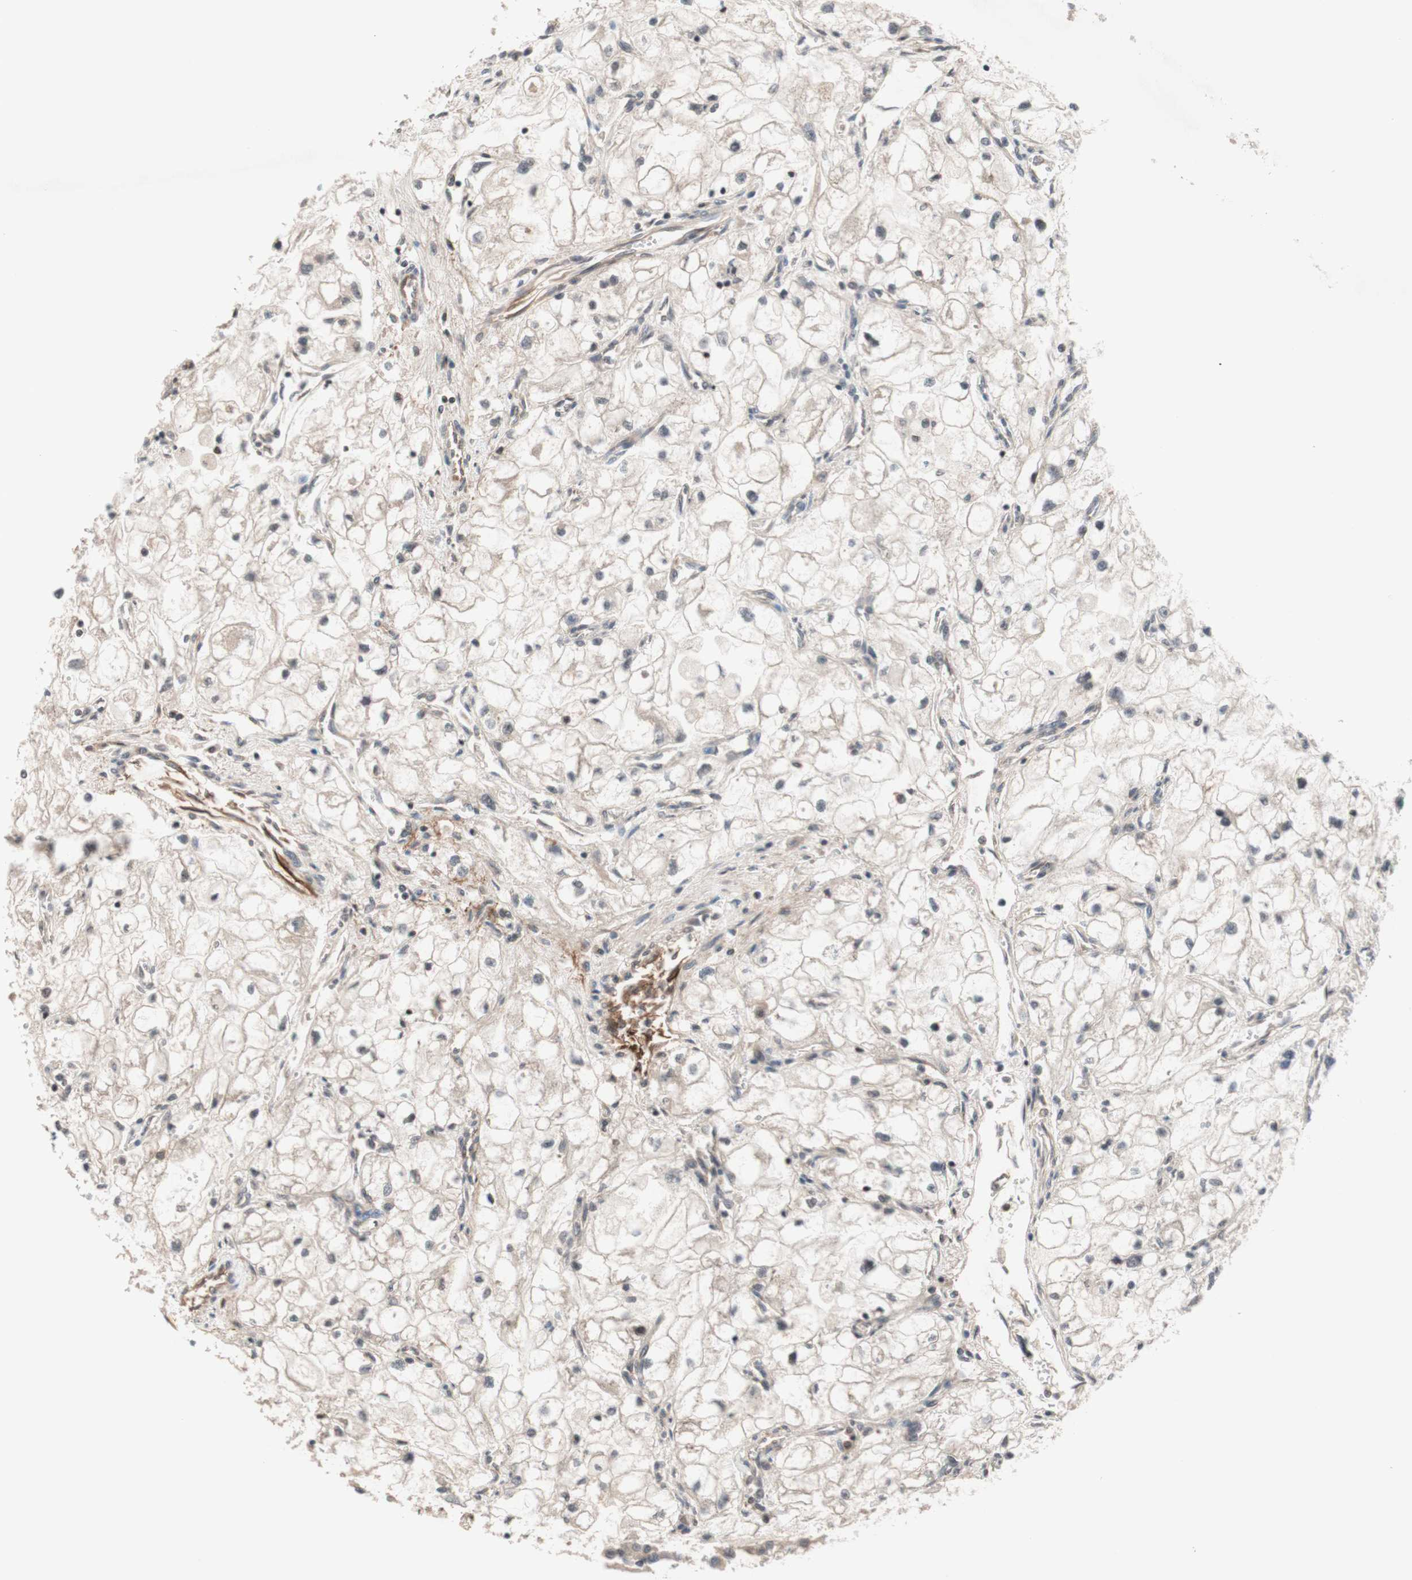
{"staining": {"intensity": "negative", "quantity": "none", "location": "none"}, "tissue": "renal cancer", "cell_type": "Tumor cells", "image_type": "cancer", "snomed": [{"axis": "morphology", "description": "Adenocarcinoma, NOS"}, {"axis": "topography", "description": "Kidney"}], "caption": "Tumor cells show no significant expression in adenocarcinoma (renal).", "gene": "CD55", "patient": {"sex": "female", "age": 70}}